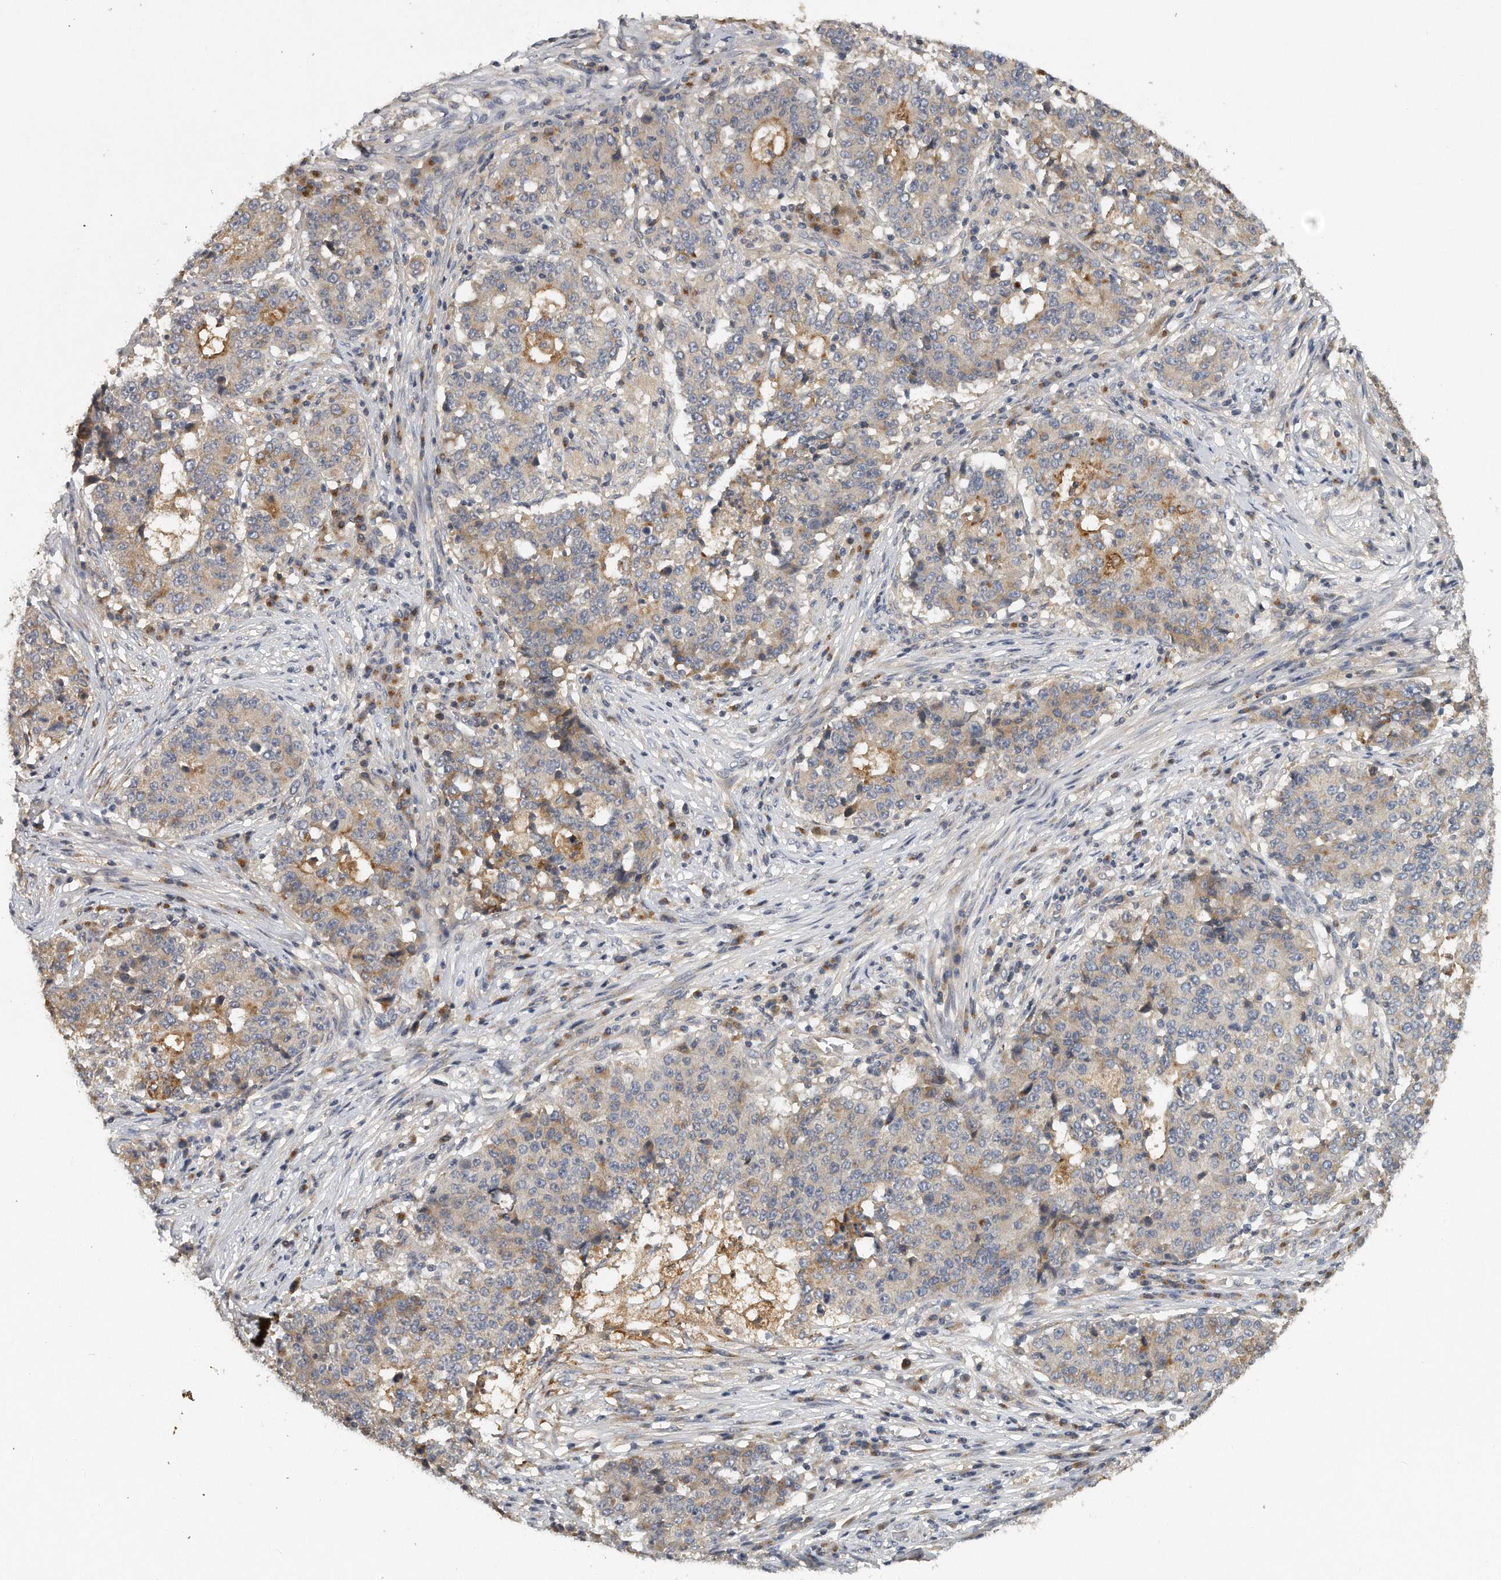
{"staining": {"intensity": "moderate", "quantity": "<25%", "location": "cytoplasmic/membranous"}, "tissue": "stomach cancer", "cell_type": "Tumor cells", "image_type": "cancer", "snomed": [{"axis": "morphology", "description": "Adenocarcinoma, NOS"}, {"axis": "topography", "description": "Stomach"}], "caption": "Moderate cytoplasmic/membranous staining for a protein is seen in about <25% of tumor cells of stomach adenocarcinoma using IHC.", "gene": "TRAPPC14", "patient": {"sex": "male", "age": 59}}